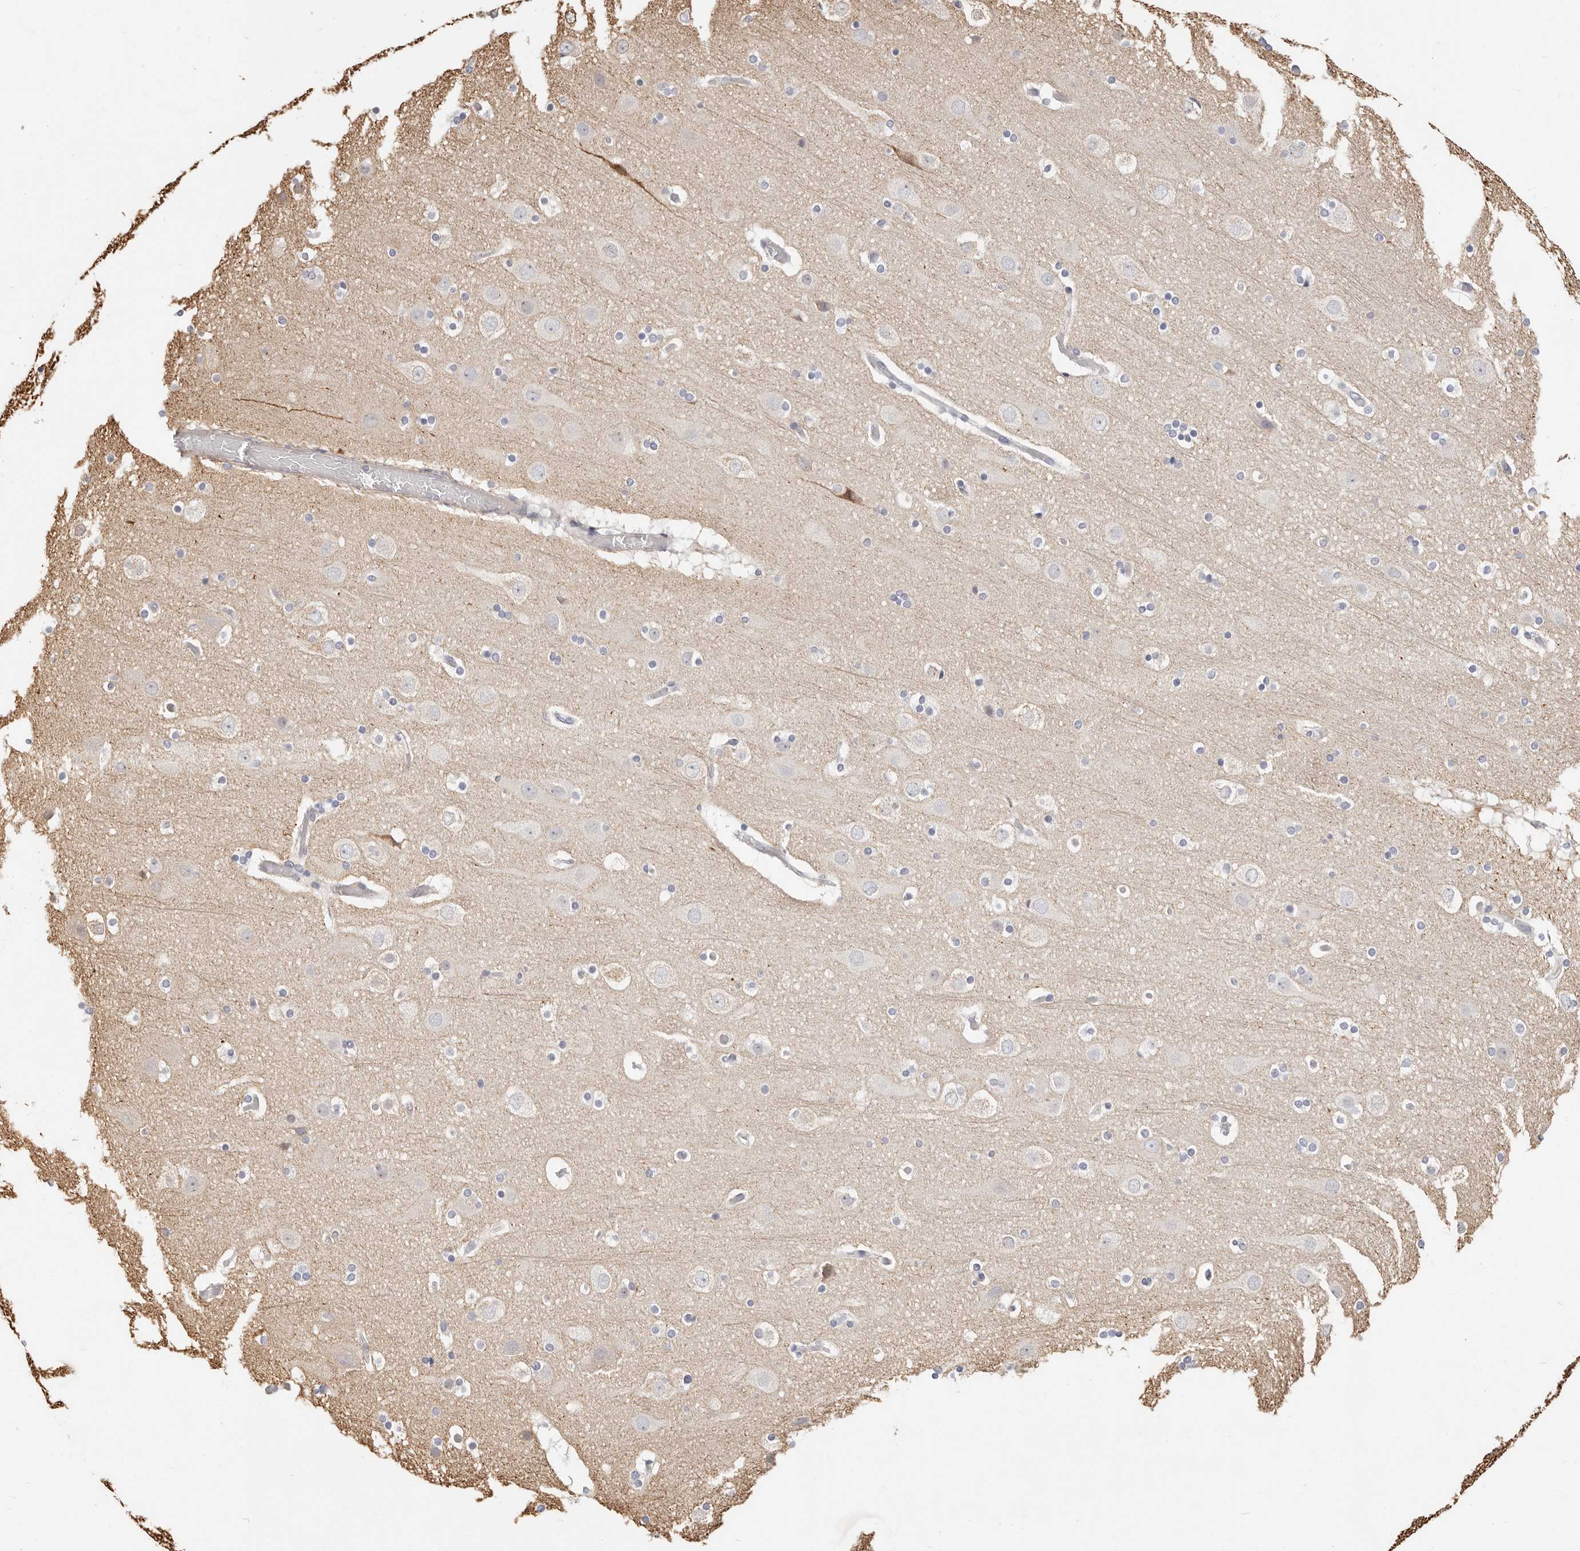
{"staining": {"intensity": "negative", "quantity": "none", "location": "none"}, "tissue": "cerebral cortex", "cell_type": "Endothelial cells", "image_type": "normal", "snomed": [{"axis": "morphology", "description": "Normal tissue, NOS"}, {"axis": "topography", "description": "Cerebral cortex"}], "caption": "Image shows no protein expression in endothelial cells of benign cerebral cortex. (DAB (3,3'-diaminobenzidine) immunohistochemistry visualized using brightfield microscopy, high magnification).", "gene": "DTNBP1", "patient": {"sex": "male", "age": 57}}